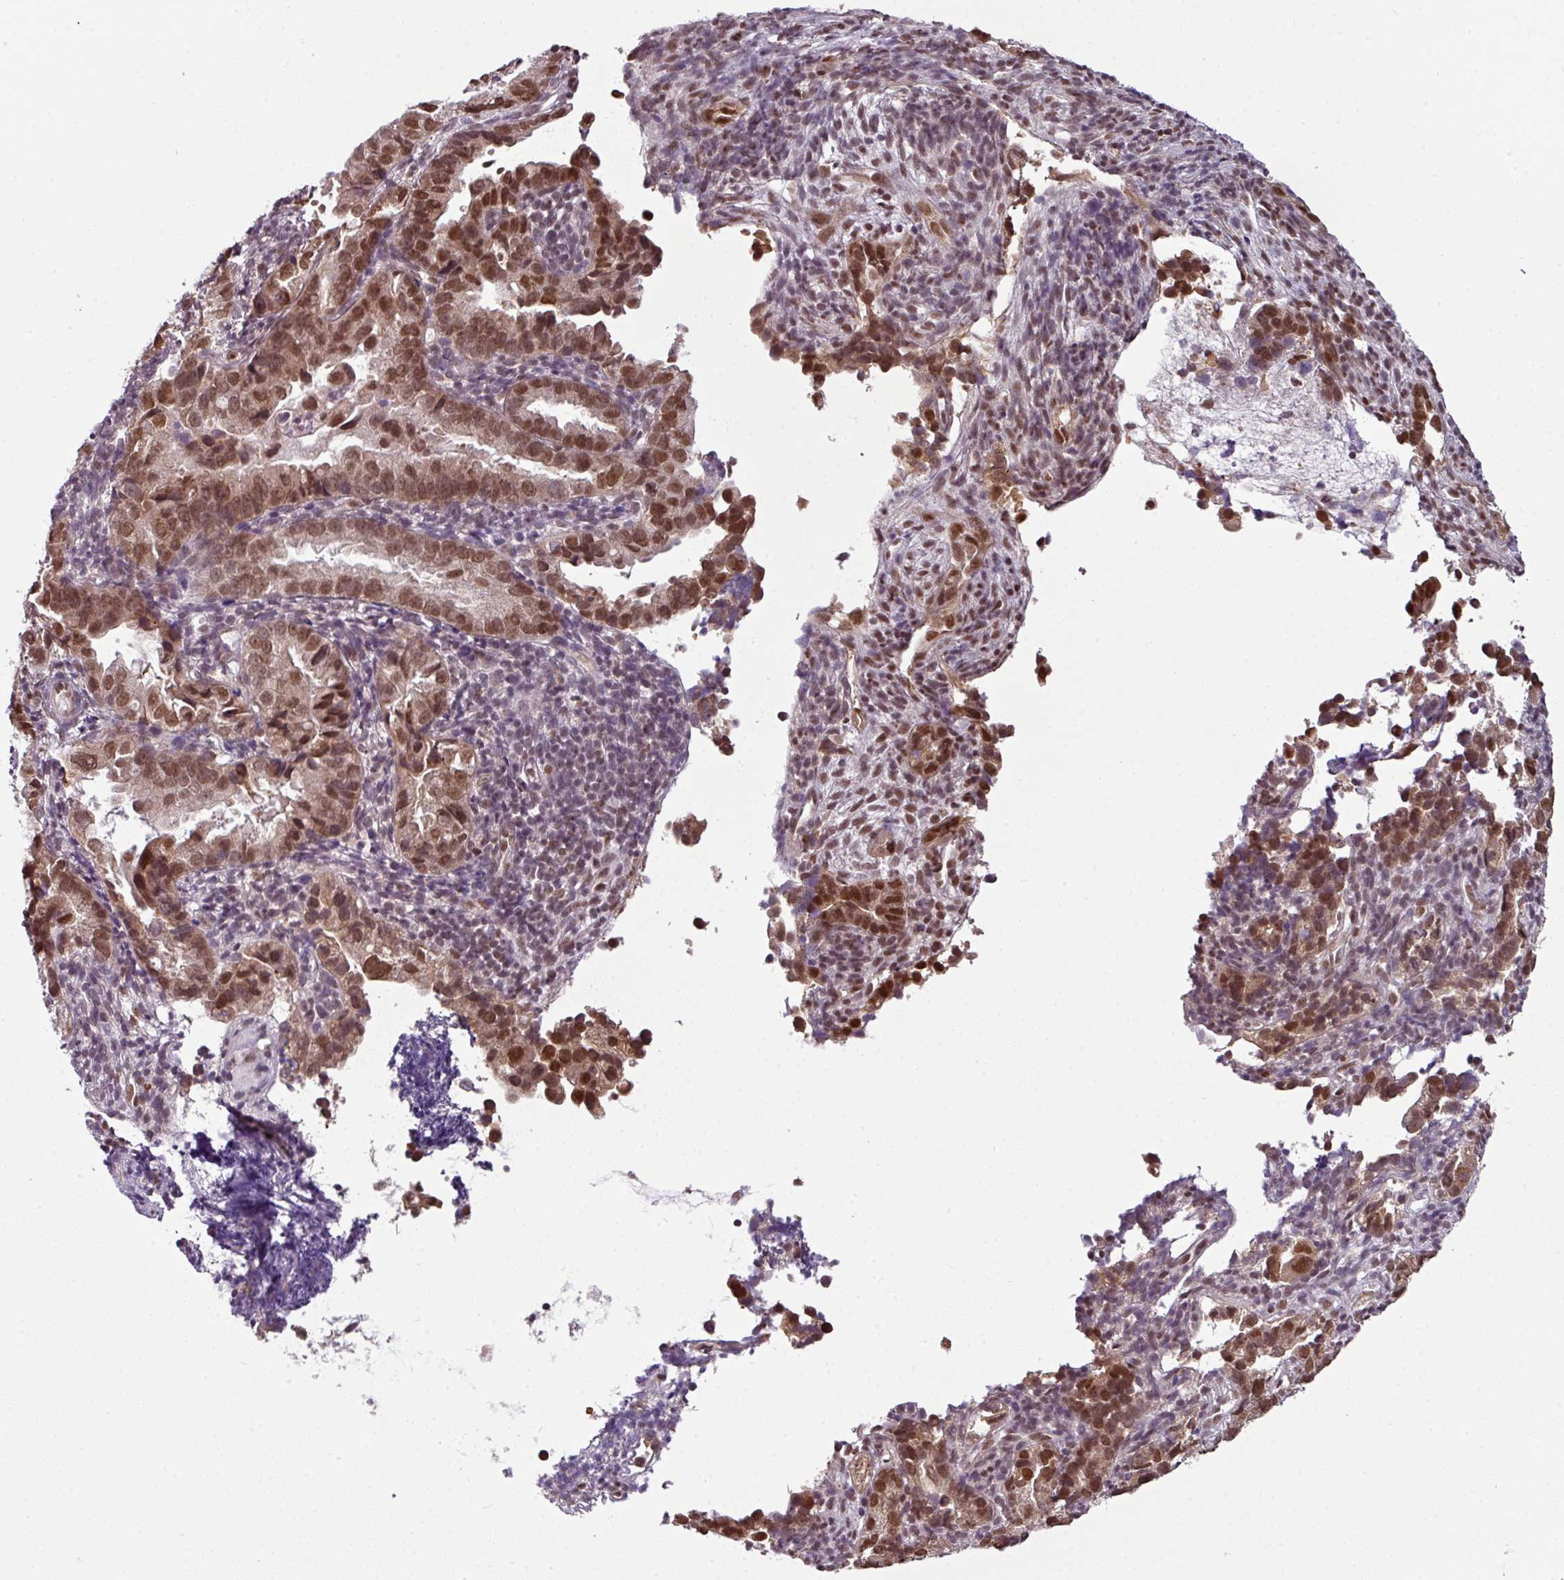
{"staining": {"intensity": "moderate", "quantity": ">75%", "location": "nuclear"}, "tissue": "endometrial cancer", "cell_type": "Tumor cells", "image_type": "cancer", "snomed": [{"axis": "morphology", "description": "Adenocarcinoma, NOS"}, {"axis": "topography", "description": "Endometrium"}], "caption": "Endometrial adenocarcinoma stained with a brown dye reveals moderate nuclear positive staining in about >75% of tumor cells.", "gene": "DERPC", "patient": {"sex": "female", "age": 57}}